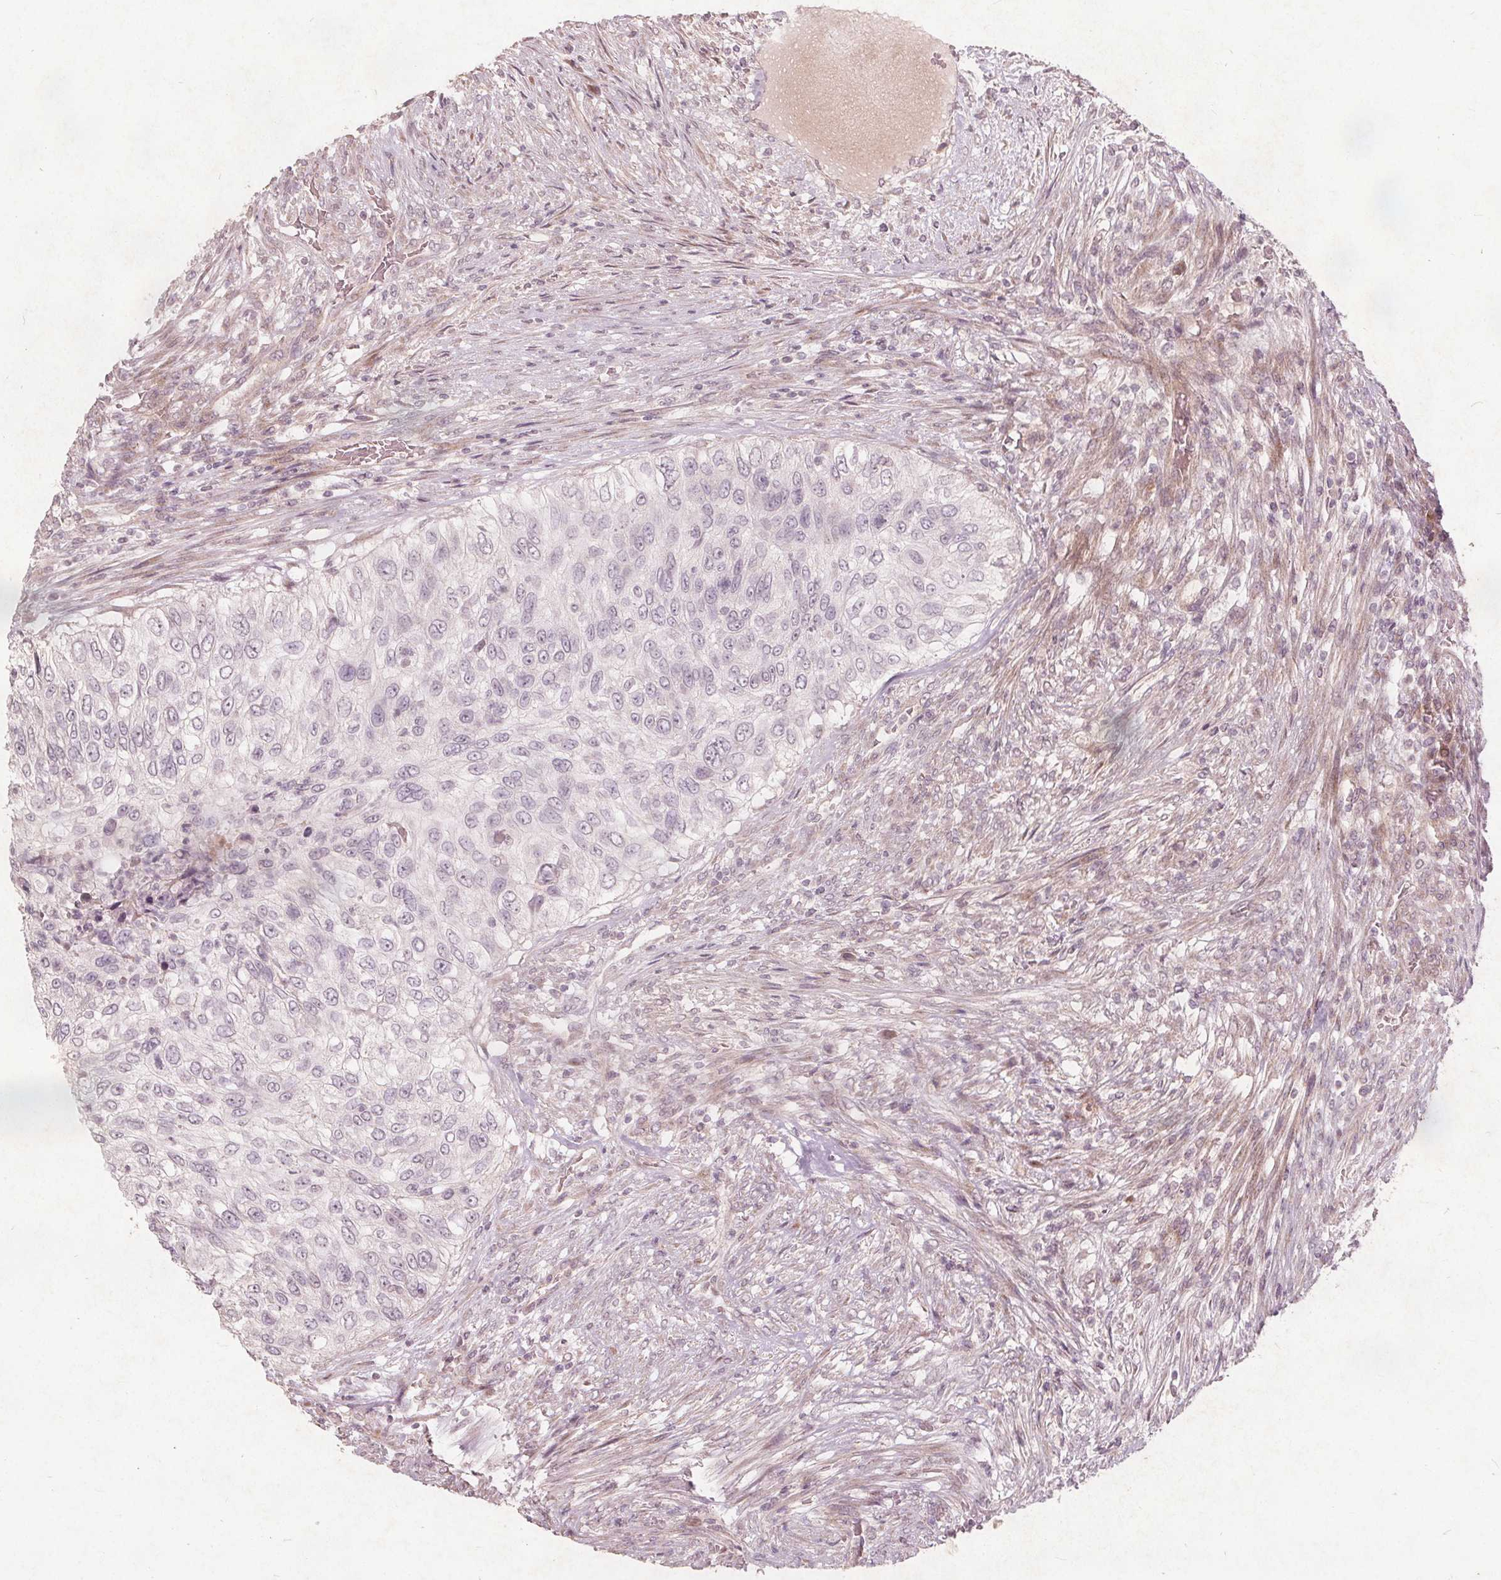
{"staining": {"intensity": "negative", "quantity": "none", "location": "none"}, "tissue": "urothelial cancer", "cell_type": "Tumor cells", "image_type": "cancer", "snomed": [{"axis": "morphology", "description": "Urothelial carcinoma, High grade"}, {"axis": "topography", "description": "Urinary bladder"}], "caption": "The micrograph exhibits no staining of tumor cells in high-grade urothelial carcinoma.", "gene": "PTPRT", "patient": {"sex": "female", "age": 60}}